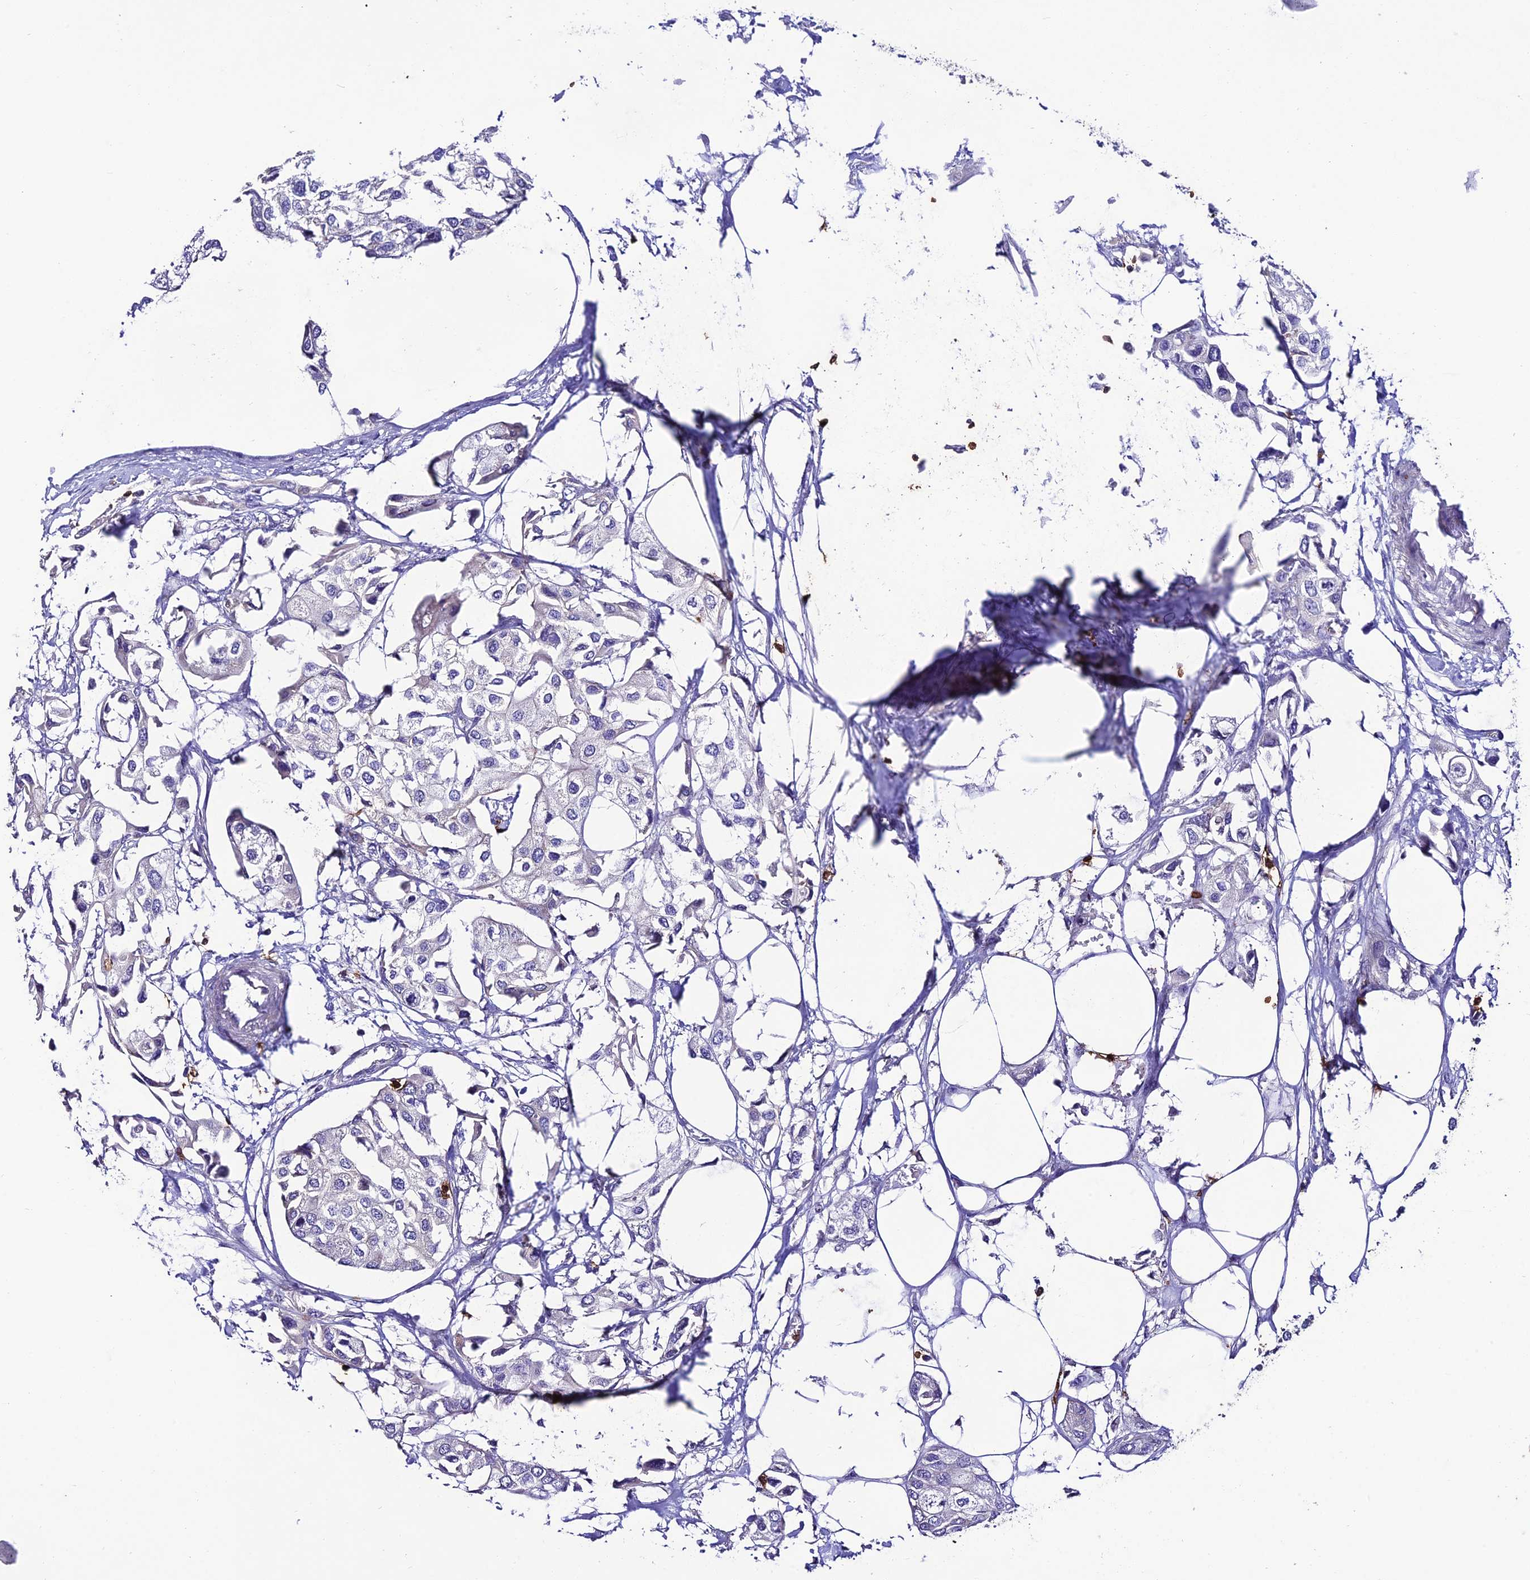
{"staining": {"intensity": "negative", "quantity": "none", "location": "none"}, "tissue": "urothelial cancer", "cell_type": "Tumor cells", "image_type": "cancer", "snomed": [{"axis": "morphology", "description": "Urothelial carcinoma, High grade"}, {"axis": "topography", "description": "Urinary bladder"}], "caption": "Immunohistochemistry image of human high-grade urothelial carcinoma stained for a protein (brown), which demonstrates no expression in tumor cells.", "gene": "PTPRCAP", "patient": {"sex": "male", "age": 64}}